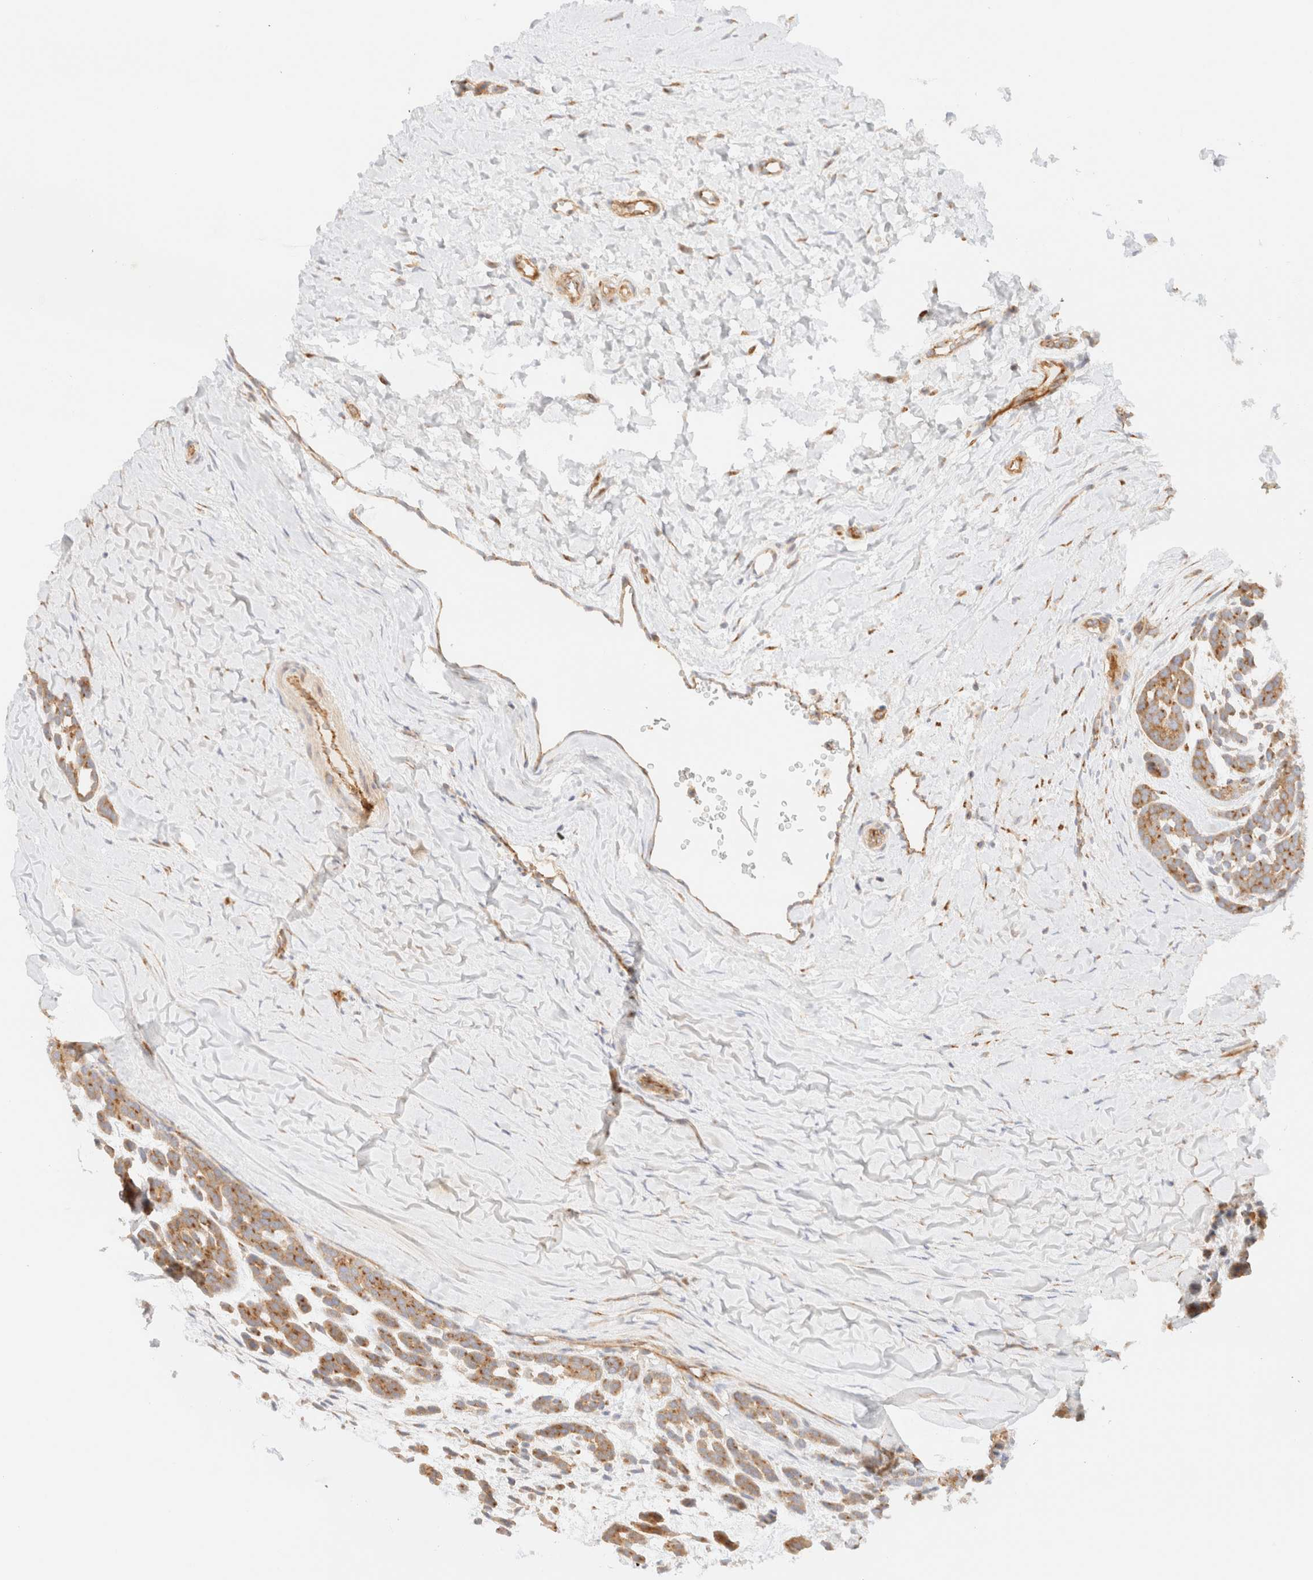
{"staining": {"intensity": "moderate", "quantity": ">75%", "location": "cytoplasmic/membranous"}, "tissue": "head and neck cancer", "cell_type": "Tumor cells", "image_type": "cancer", "snomed": [{"axis": "morphology", "description": "Adenocarcinoma, NOS"}, {"axis": "morphology", "description": "Adenoma, NOS"}, {"axis": "topography", "description": "Head-Neck"}], "caption": "Immunohistochemical staining of head and neck cancer (adenoma) exhibits medium levels of moderate cytoplasmic/membranous protein expression in about >75% of tumor cells.", "gene": "MYO10", "patient": {"sex": "female", "age": 55}}